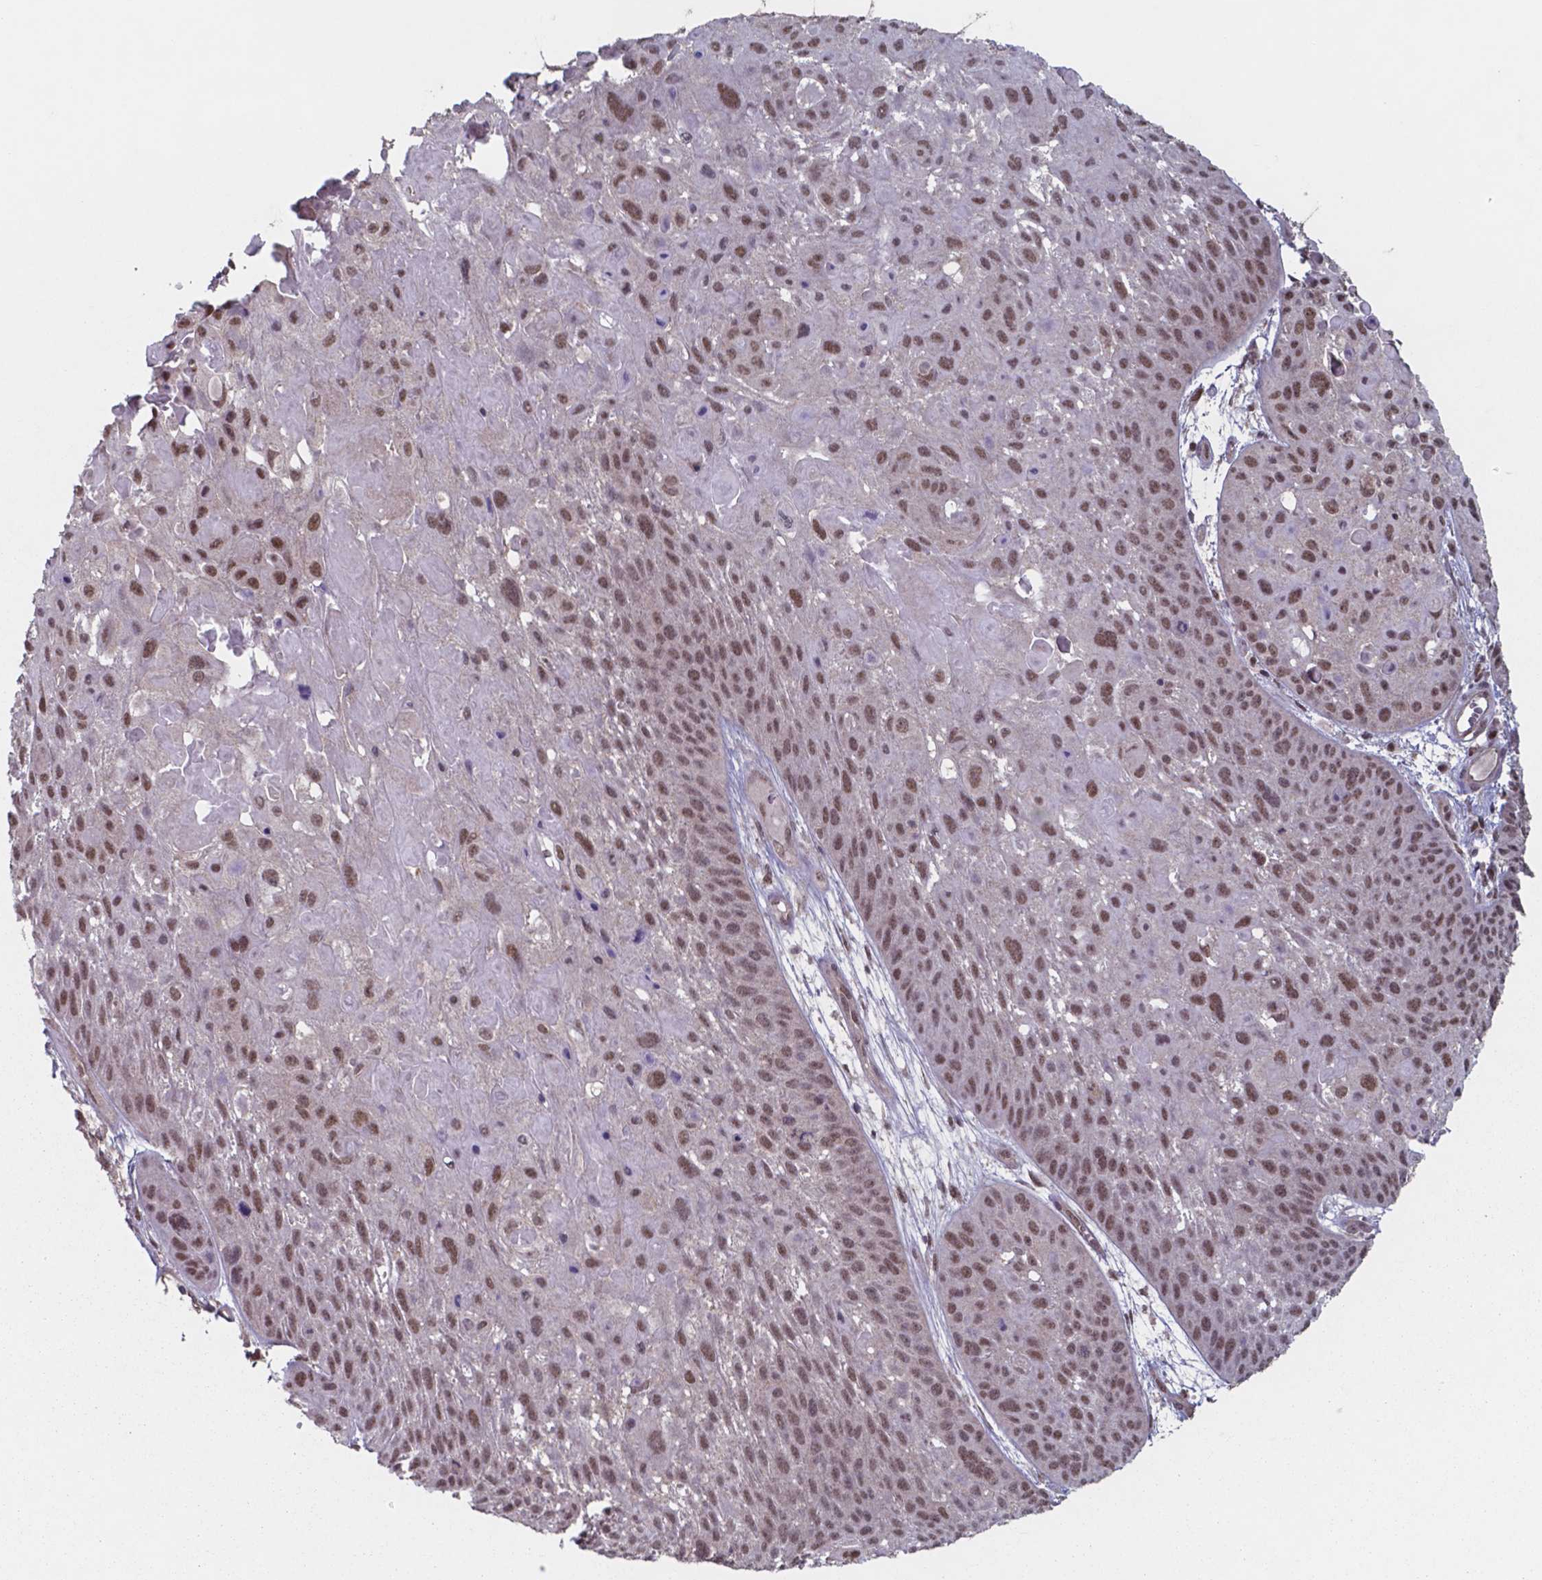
{"staining": {"intensity": "moderate", "quantity": ">75%", "location": "nuclear"}, "tissue": "skin cancer", "cell_type": "Tumor cells", "image_type": "cancer", "snomed": [{"axis": "morphology", "description": "Squamous cell carcinoma, NOS"}, {"axis": "topography", "description": "Skin"}, {"axis": "topography", "description": "Anal"}], "caption": "The immunohistochemical stain highlights moderate nuclear positivity in tumor cells of squamous cell carcinoma (skin) tissue. Immunohistochemistry stains the protein of interest in brown and the nuclei are stained blue.", "gene": "UBA1", "patient": {"sex": "female", "age": 75}}